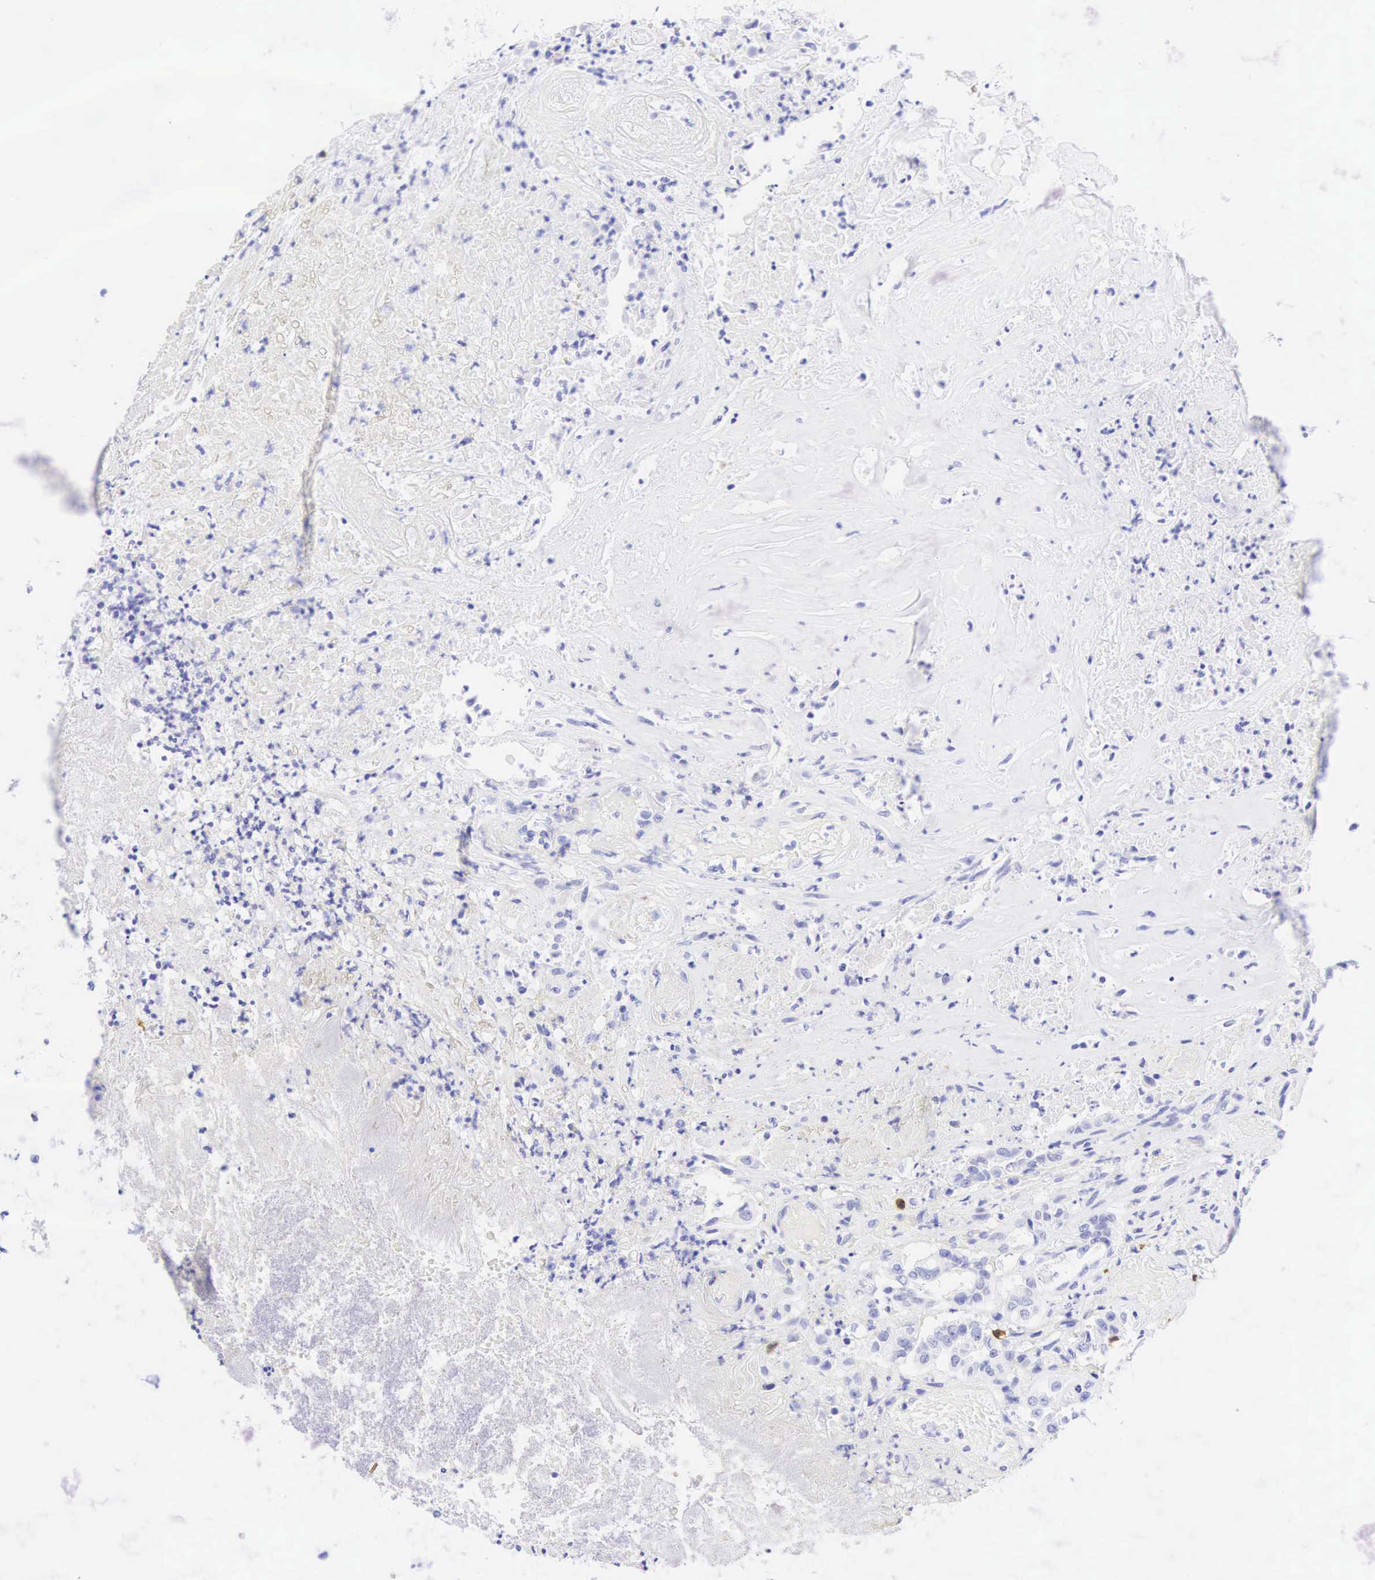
{"staining": {"intensity": "negative", "quantity": "none", "location": "none"}, "tissue": "colorectal cancer", "cell_type": "Tumor cells", "image_type": "cancer", "snomed": [{"axis": "morphology", "description": "Adenocarcinoma, NOS"}, {"axis": "topography", "description": "Colon"}], "caption": "IHC micrograph of human colorectal cancer (adenocarcinoma) stained for a protein (brown), which exhibits no expression in tumor cells. Brightfield microscopy of IHC stained with DAB (3,3'-diaminobenzidine) (brown) and hematoxylin (blue), captured at high magnification.", "gene": "CD8A", "patient": {"sex": "female", "age": 70}}